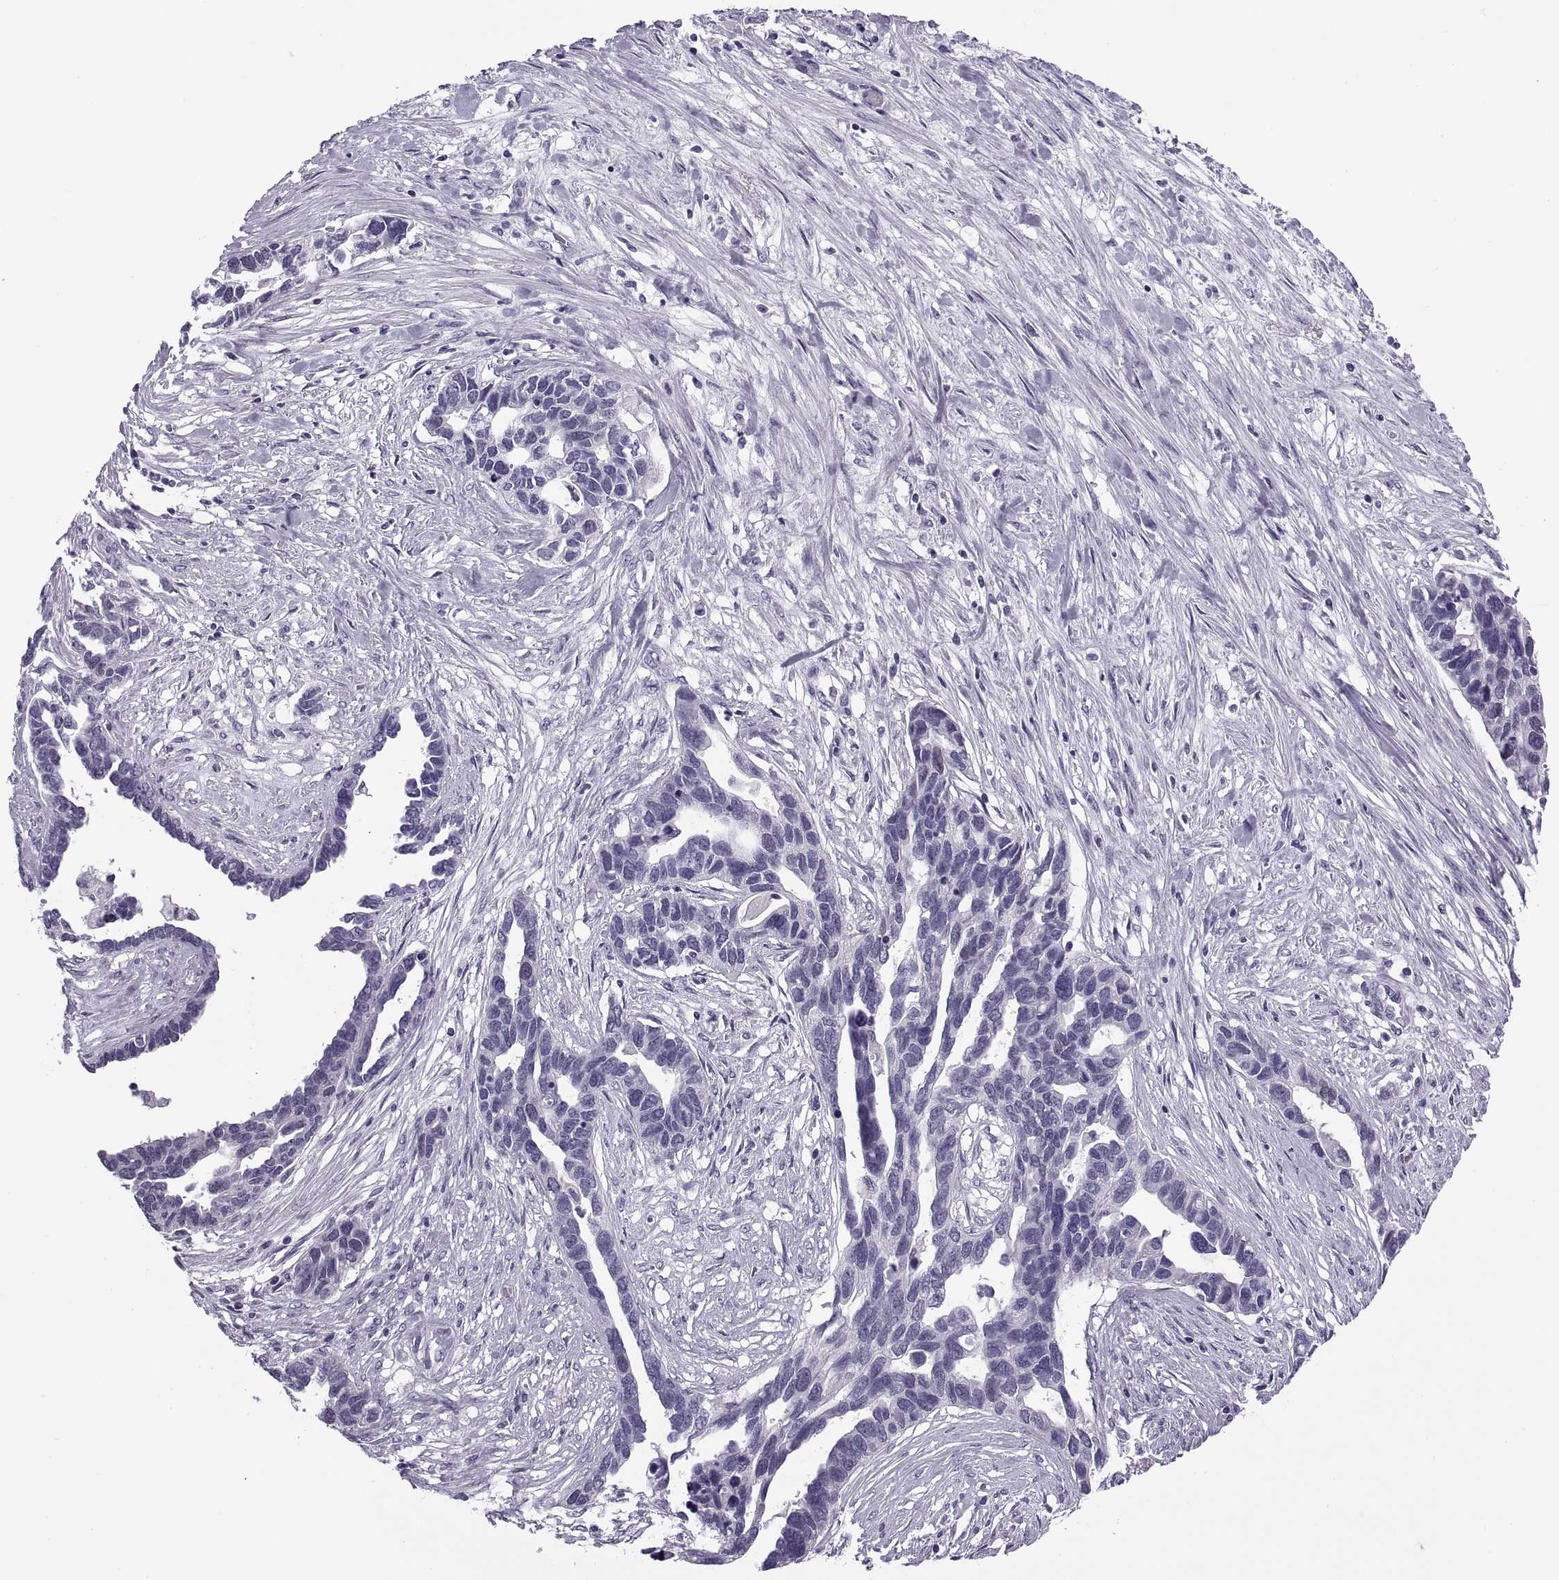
{"staining": {"intensity": "negative", "quantity": "none", "location": "none"}, "tissue": "ovarian cancer", "cell_type": "Tumor cells", "image_type": "cancer", "snomed": [{"axis": "morphology", "description": "Cystadenocarcinoma, serous, NOS"}, {"axis": "topography", "description": "Ovary"}], "caption": "This is an immunohistochemistry (IHC) histopathology image of serous cystadenocarcinoma (ovarian). There is no positivity in tumor cells.", "gene": "MAGEB1", "patient": {"sex": "female", "age": 54}}